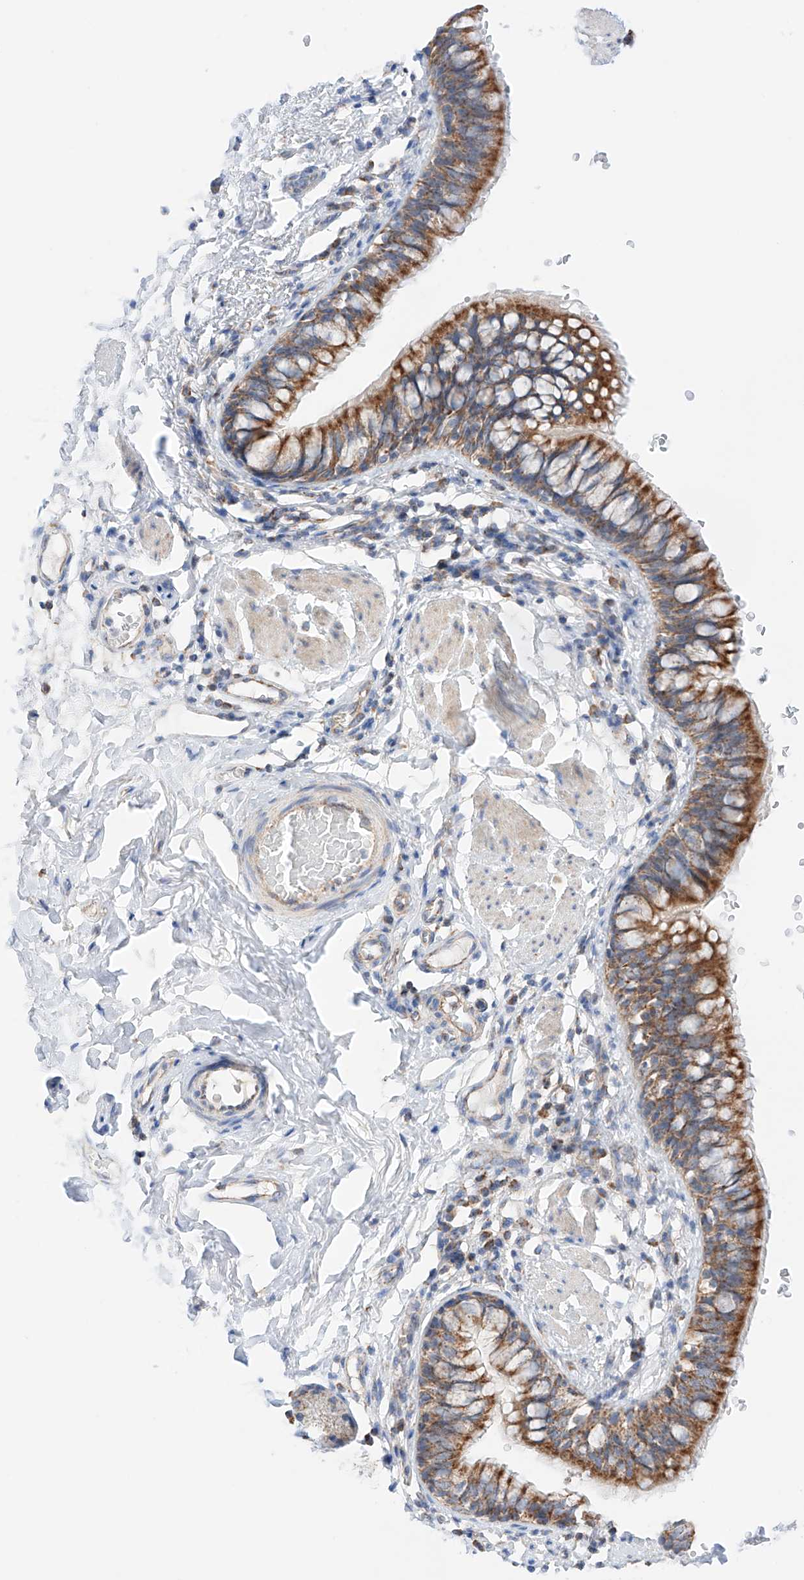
{"staining": {"intensity": "strong", "quantity": ">75%", "location": "cytoplasmic/membranous"}, "tissue": "bronchus", "cell_type": "Respiratory epithelial cells", "image_type": "normal", "snomed": [{"axis": "morphology", "description": "Normal tissue, NOS"}, {"axis": "topography", "description": "Cartilage tissue"}, {"axis": "topography", "description": "Bronchus"}], "caption": "Immunohistochemistry (DAB) staining of normal bronchus demonstrates strong cytoplasmic/membranous protein staining in about >75% of respiratory epithelial cells. The protein of interest is shown in brown color, while the nuclei are stained blue.", "gene": "KTI12", "patient": {"sex": "female", "age": 36}}